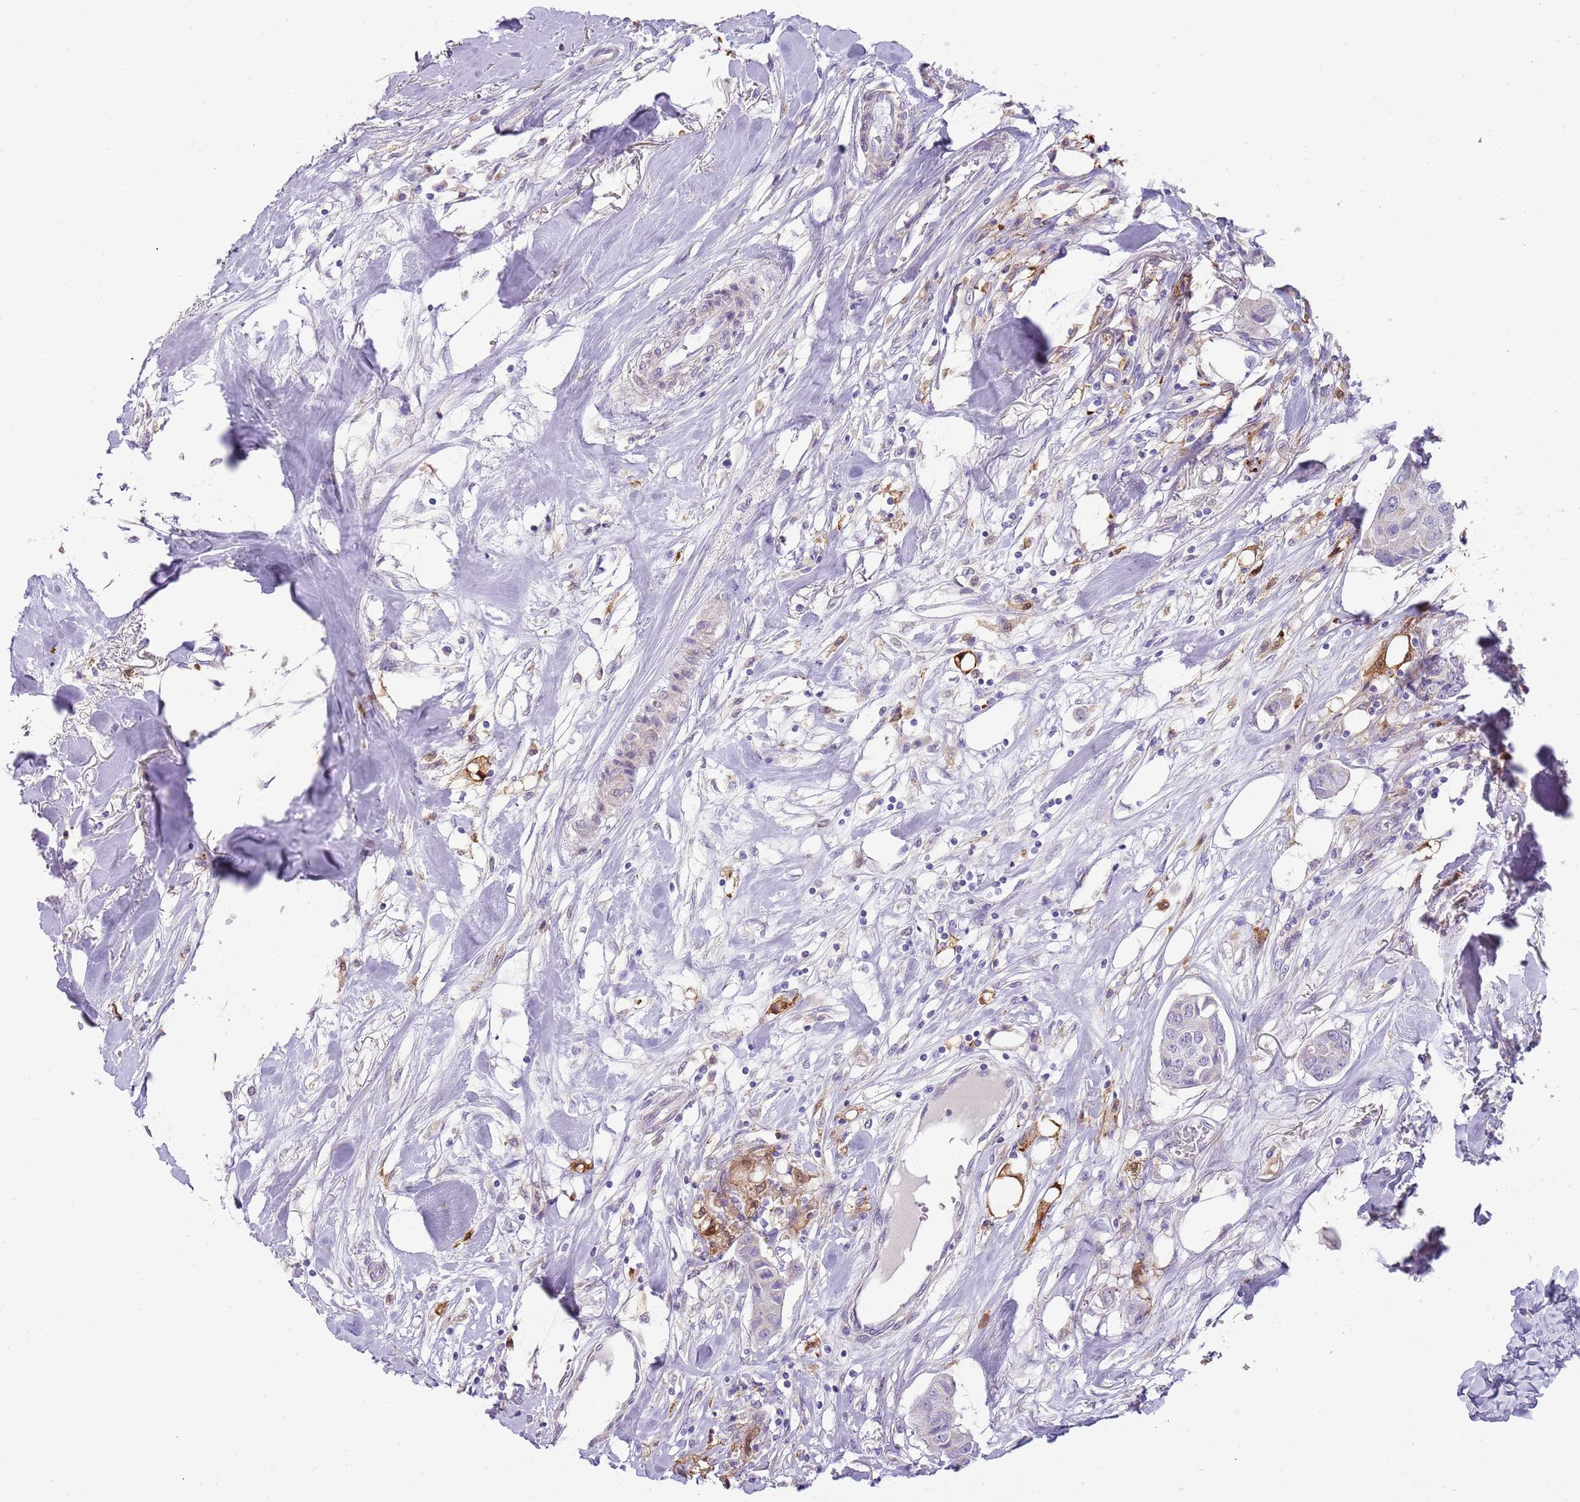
{"staining": {"intensity": "negative", "quantity": "none", "location": "none"}, "tissue": "breast cancer", "cell_type": "Tumor cells", "image_type": "cancer", "snomed": [{"axis": "morphology", "description": "Duct carcinoma"}, {"axis": "topography", "description": "Breast"}], "caption": "Human intraductal carcinoma (breast) stained for a protein using IHC reveals no staining in tumor cells.", "gene": "DIPK1C", "patient": {"sex": "female", "age": 80}}